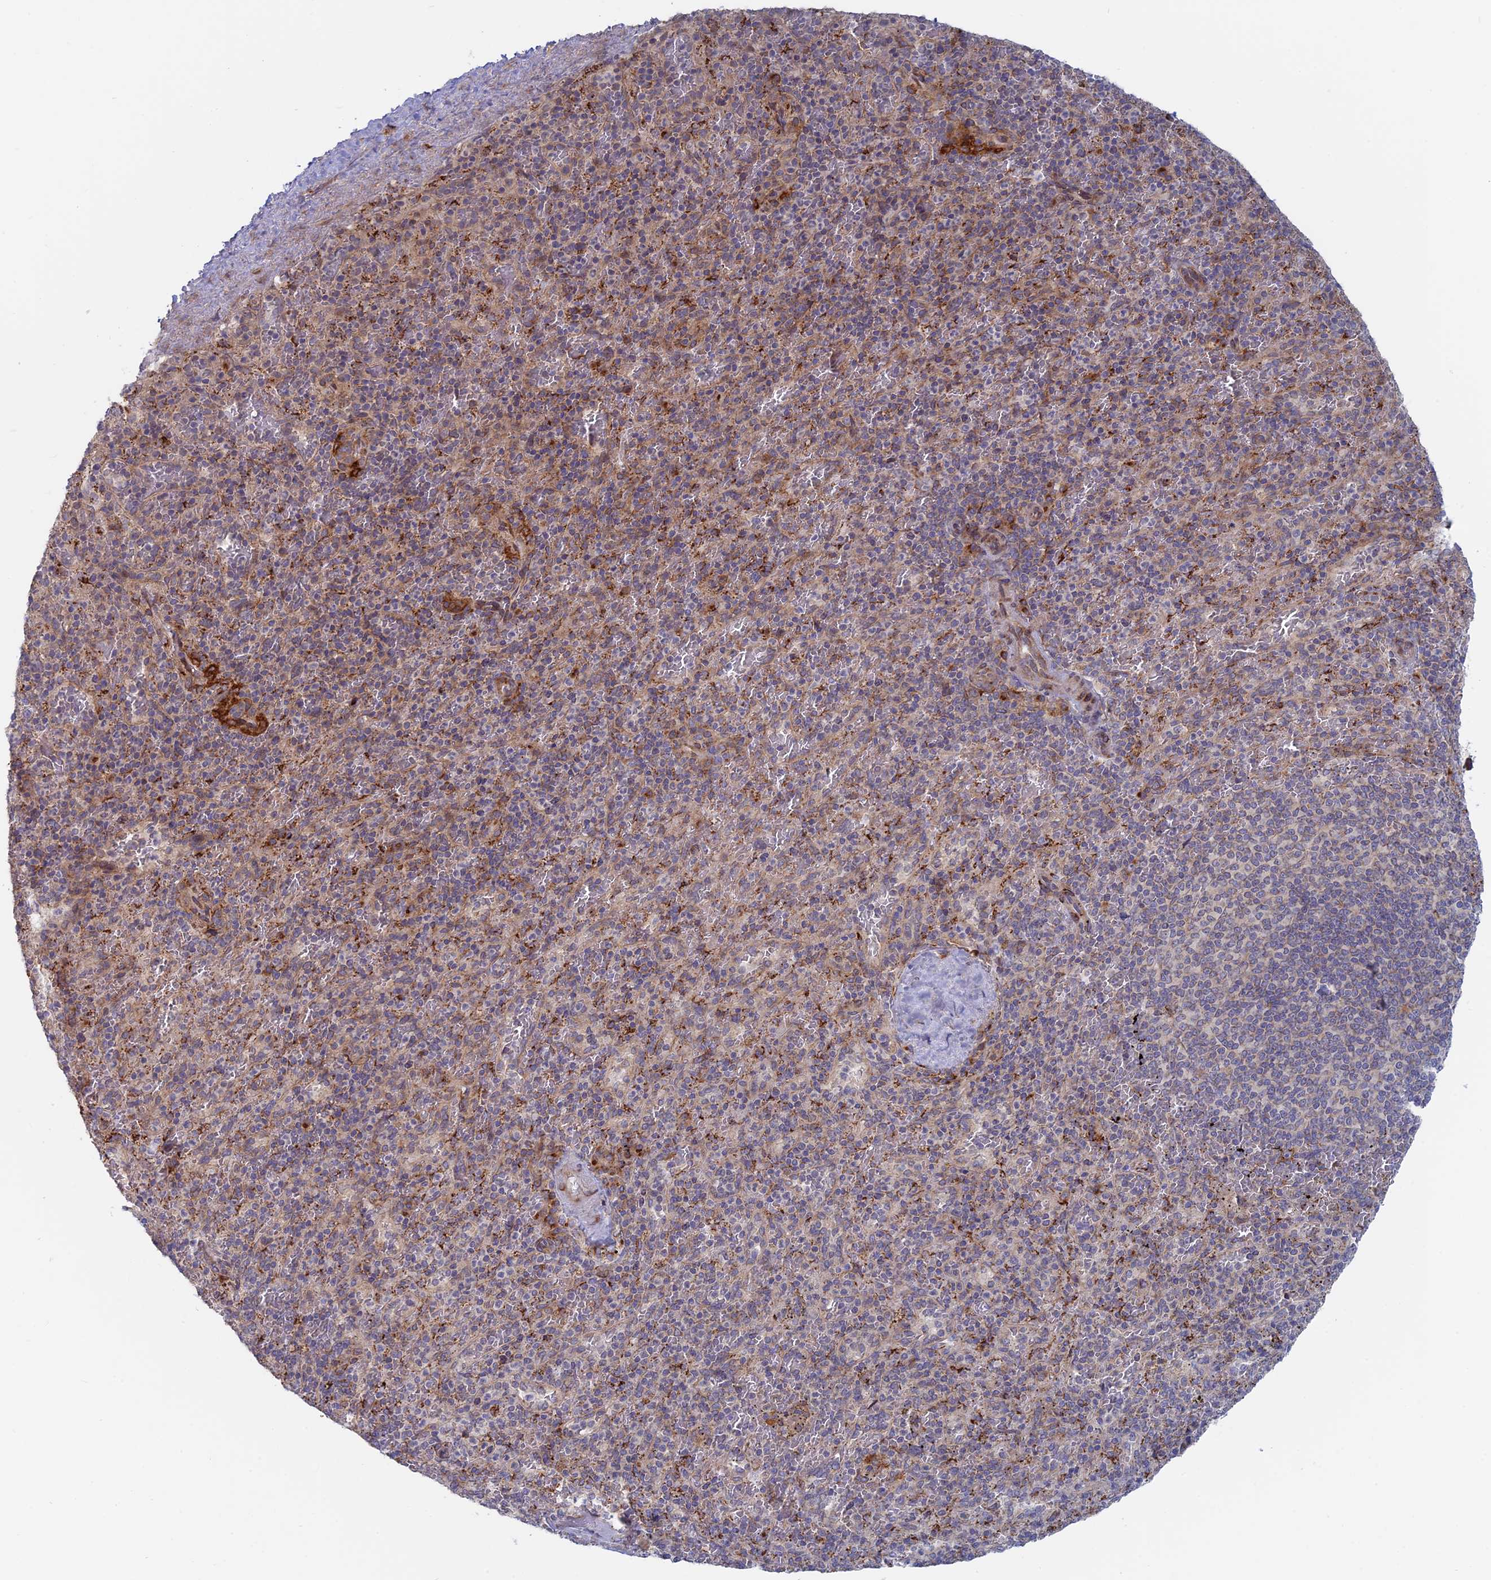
{"staining": {"intensity": "moderate", "quantity": "<25%", "location": "cytoplasmic/membranous"}, "tissue": "spleen", "cell_type": "Cells in red pulp", "image_type": "normal", "snomed": [{"axis": "morphology", "description": "Normal tissue, NOS"}, {"axis": "topography", "description": "Spleen"}], "caption": "IHC (DAB (3,3'-diaminobenzidine)) staining of unremarkable human spleen exhibits moderate cytoplasmic/membranous protein expression in about <25% of cells in red pulp. The staining is performed using DAB brown chromogen to label protein expression. The nuclei are counter-stained blue using hematoxylin.", "gene": "TBC1D30", "patient": {"sex": "male", "age": 82}}